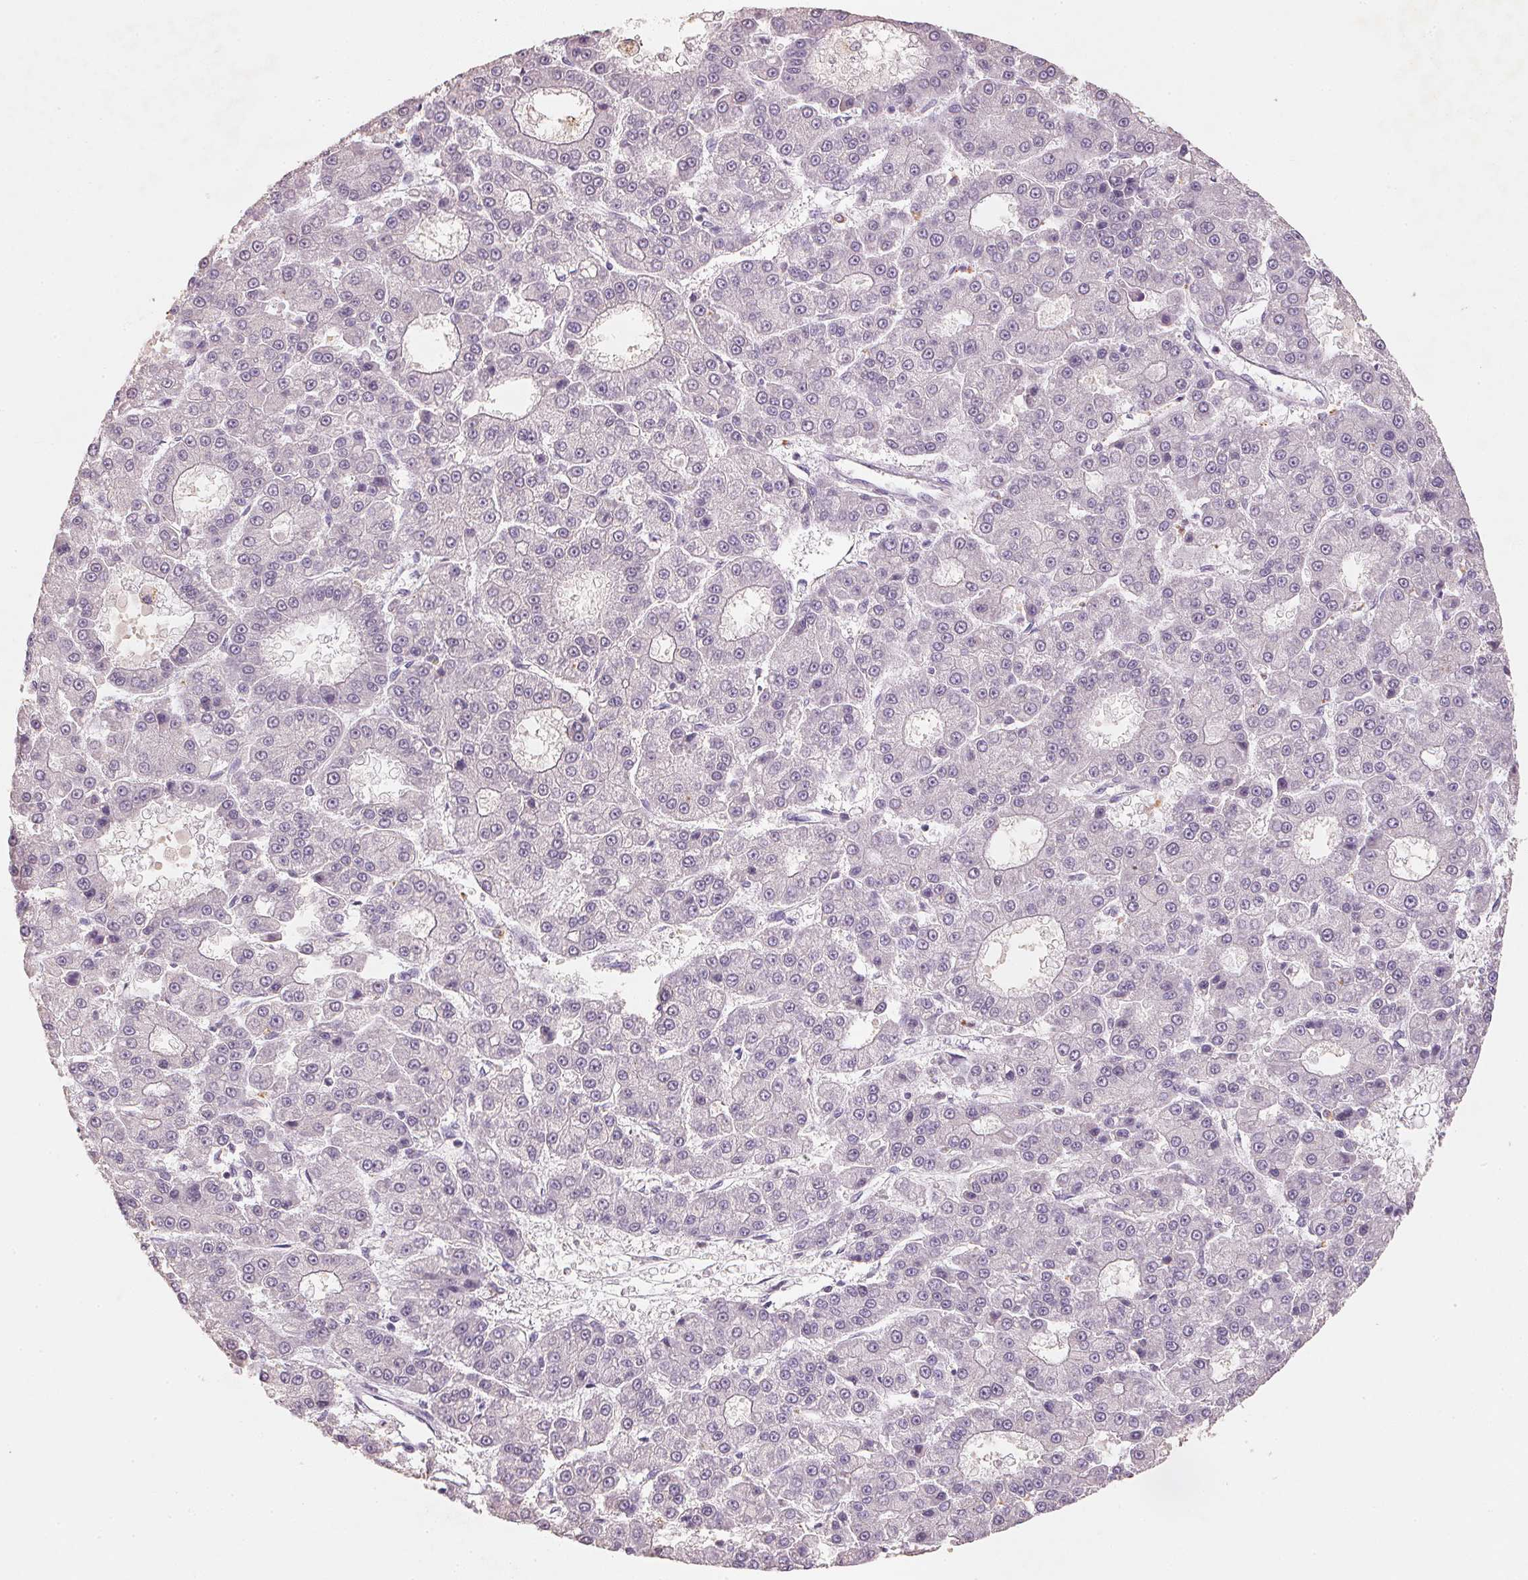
{"staining": {"intensity": "negative", "quantity": "none", "location": "none"}, "tissue": "liver cancer", "cell_type": "Tumor cells", "image_type": "cancer", "snomed": [{"axis": "morphology", "description": "Carcinoma, Hepatocellular, NOS"}, {"axis": "topography", "description": "Liver"}], "caption": "Immunohistochemistry histopathology image of human hepatocellular carcinoma (liver) stained for a protein (brown), which reveals no positivity in tumor cells.", "gene": "CXCL5", "patient": {"sex": "male", "age": 70}}